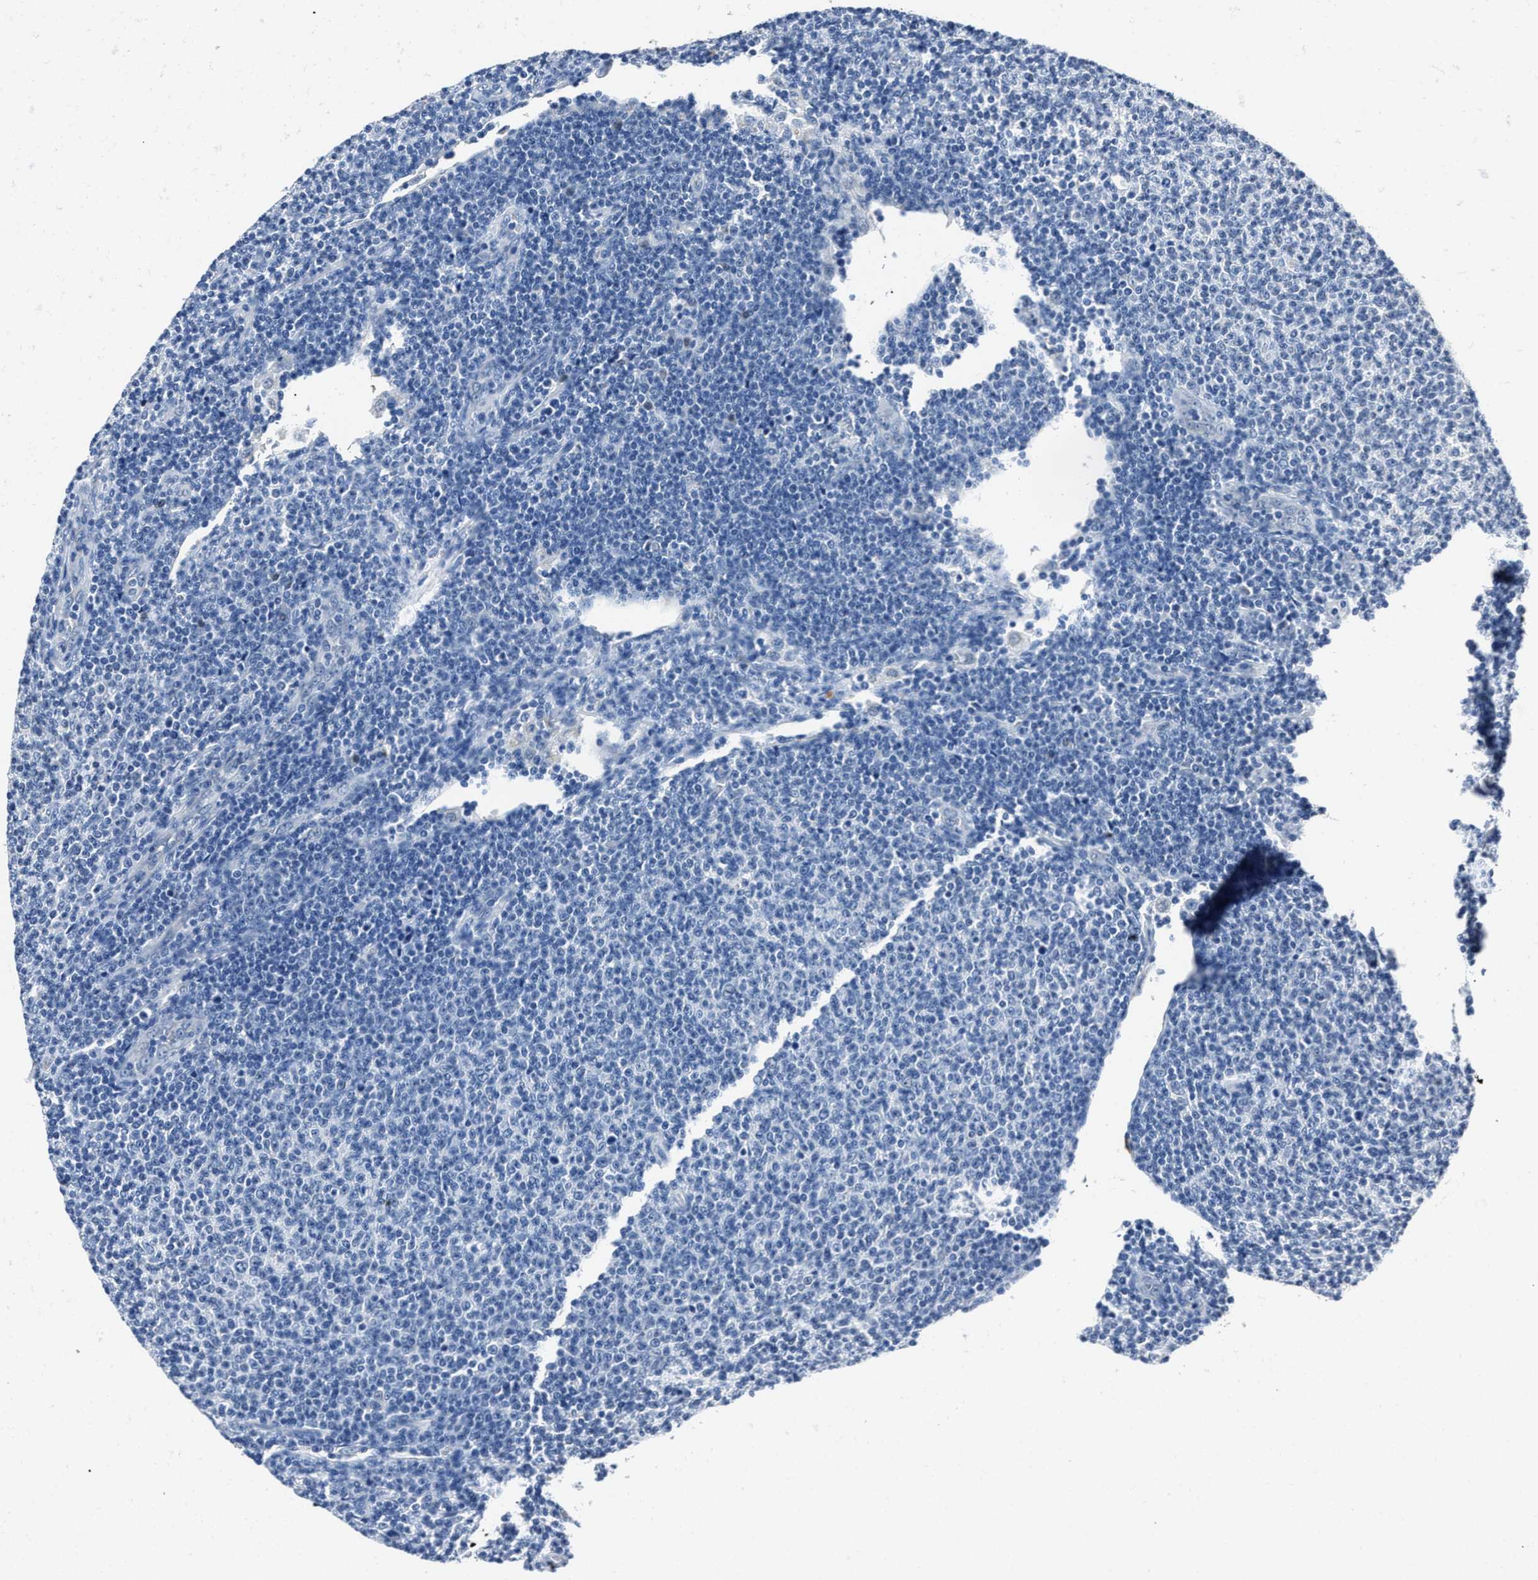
{"staining": {"intensity": "negative", "quantity": "none", "location": "none"}, "tissue": "lymphoma", "cell_type": "Tumor cells", "image_type": "cancer", "snomed": [{"axis": "morphology", "description": "Malignant lymphoma, non-Hodgkin's type, Low grade"}, {"axis": "topography", "description": "Lymph node"}], "caption": "This is an immunohistochemistry photomicrograph of low-grade malignant lymphoma, non-Hodgkin's type. There is no positivity in tumor cells.", "gene": "NSUN5", "patient": {"sex": "male", "age": 66}}